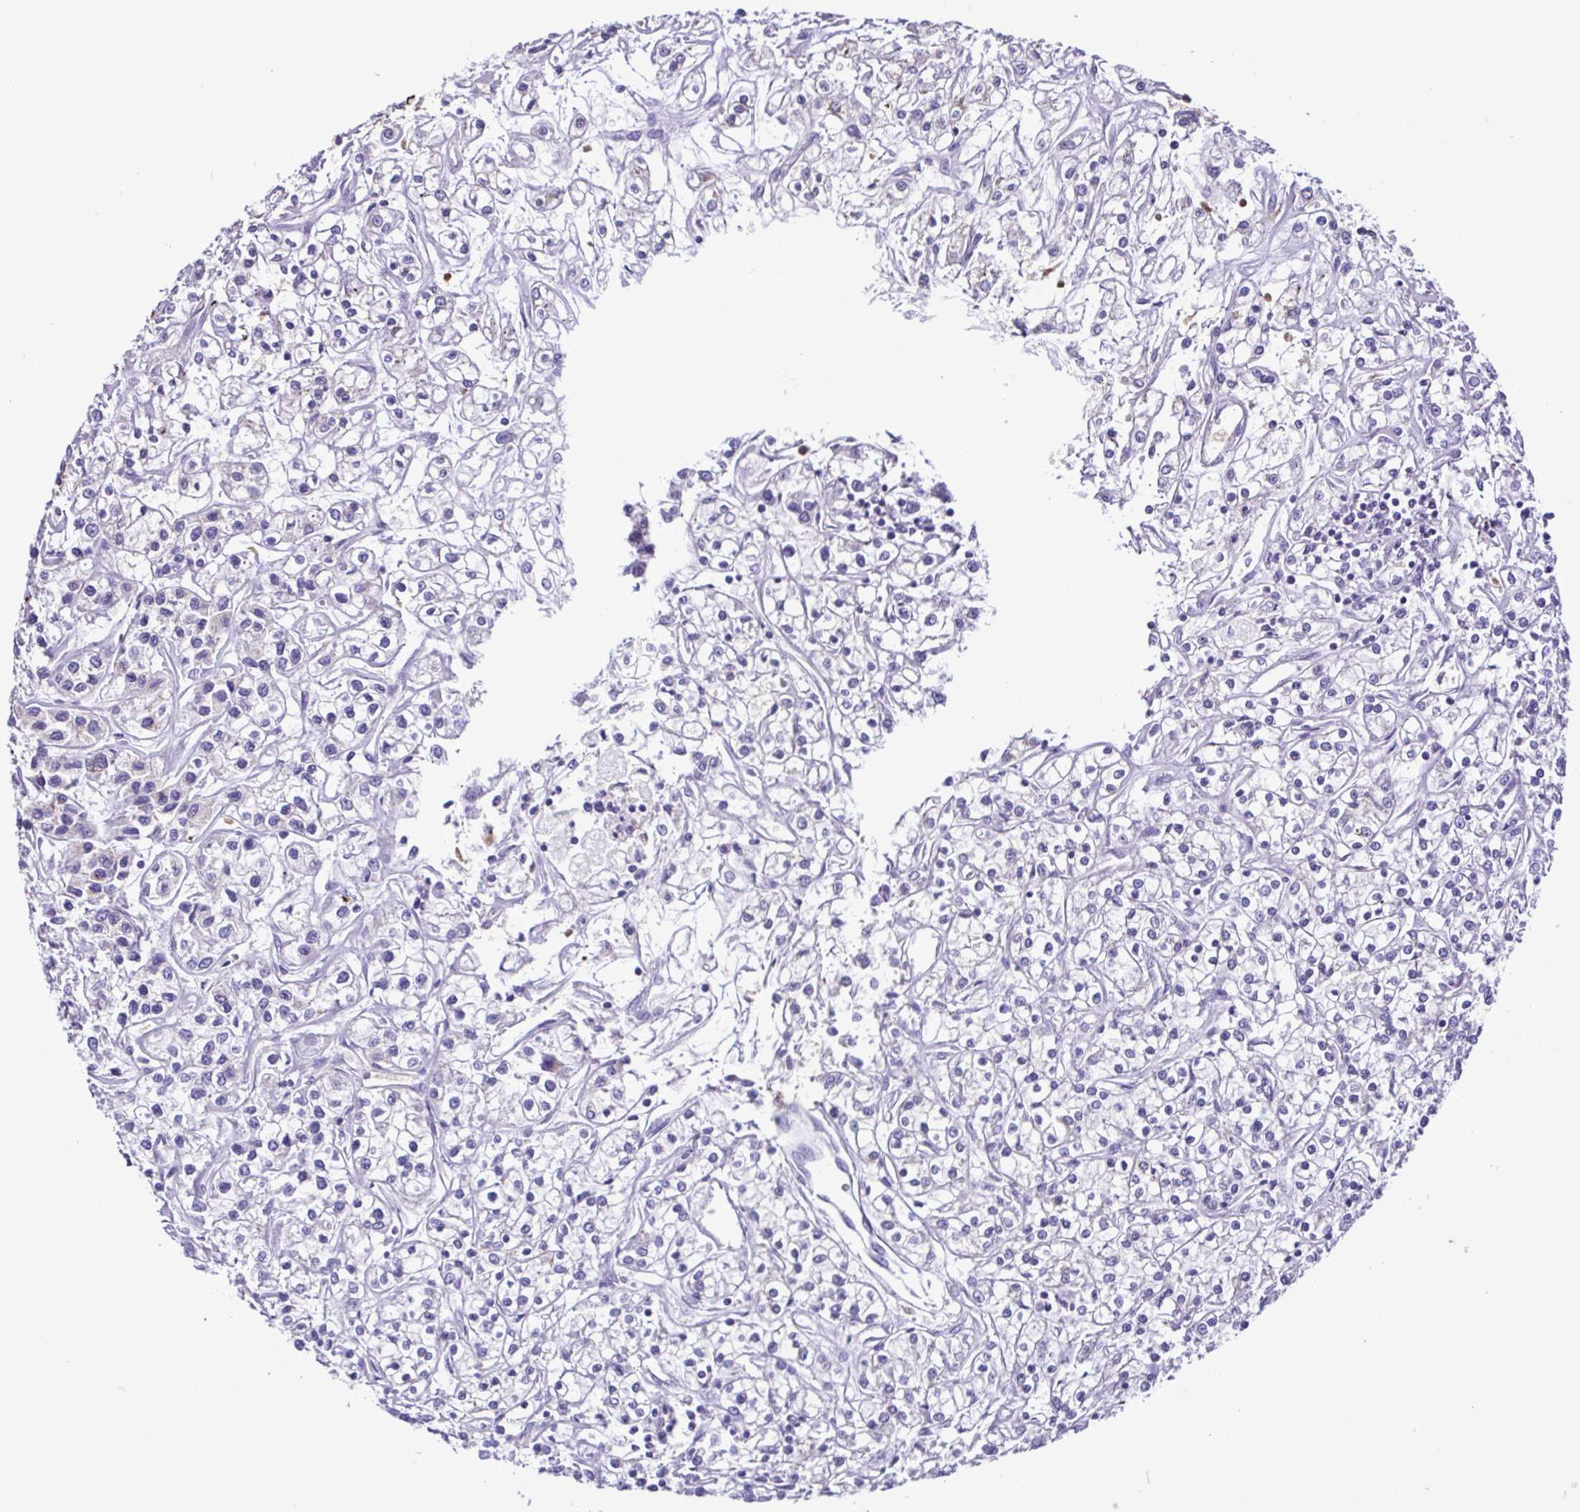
{"staining": {"intensity": "negative", "quantity": "none", "location": "none"}, "tissue": "renal cancer", "cell_type": "Tumor cells", "image_type": "cancer", "snomed": [{"axis": "morphology", "description": "Adenocarcinoma, NOS"}, {"axis": "topography", "description": "Kidney"}], "caption": "Tumor cells show no significant staining in renal cancer.", "gene": "CBY2", "patient": {"sex": "female", "age": 59}}